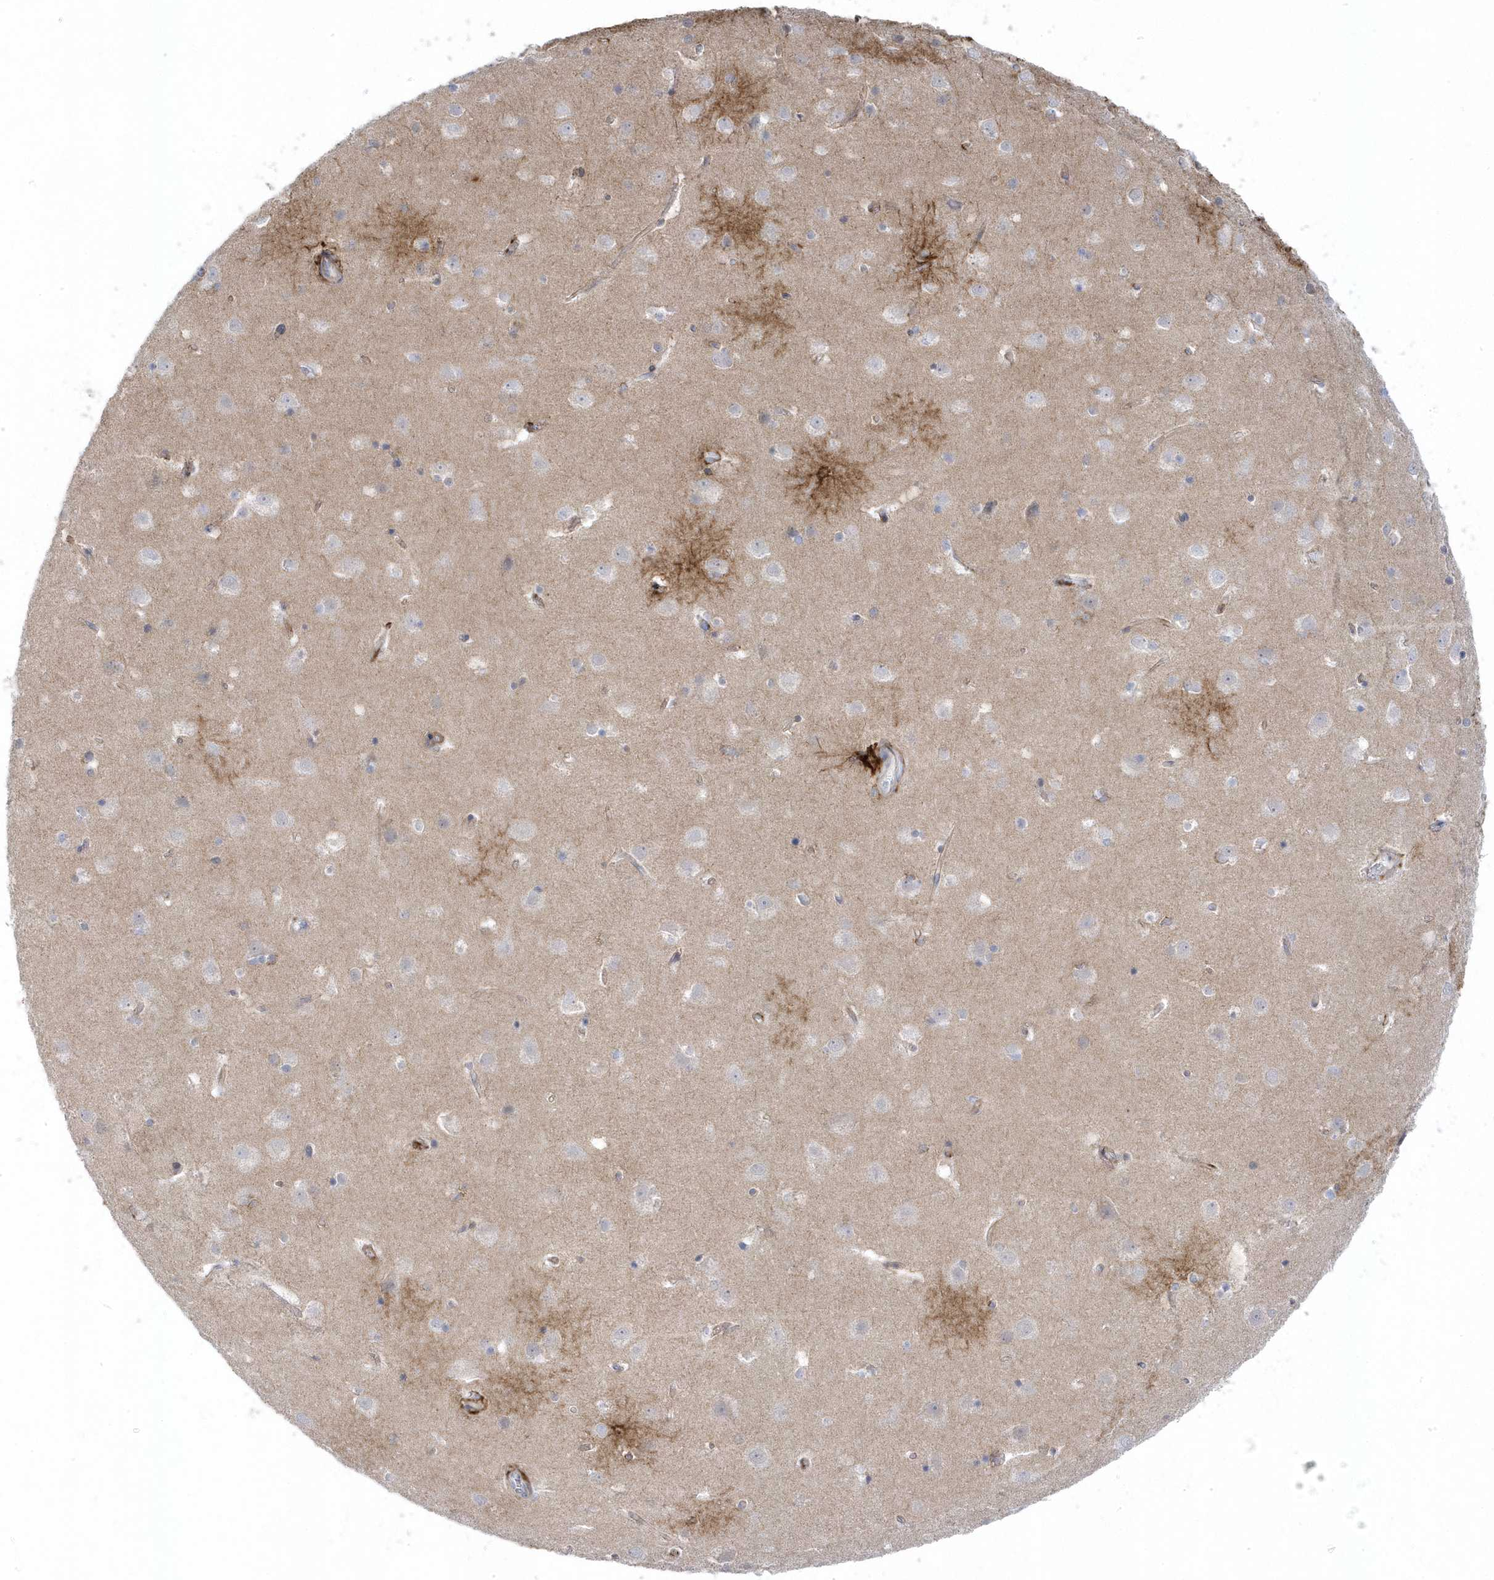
{"staining": {"intensity": "moderate", "quantity": "25%-75%", "location": "cytoplasmic/membranous"}, "tissue": "cerebral cortex", "cell_type": "Endothelial cells", "image_type": "normal", "snomed": [{"axis": "morphology", "description": "Normal tissue, NOS"}, {"axis": "topography", "description": "Cerebral cortex"}], "caption": "This image displays IHC staining of benign human cerebral cortex, with medium moderate cytoplasmic/membranous staining in approximately 25%-75% of endothelial cells.", "gene": "ANAPC1", "patient": {"sex": "male", "age": 54}}